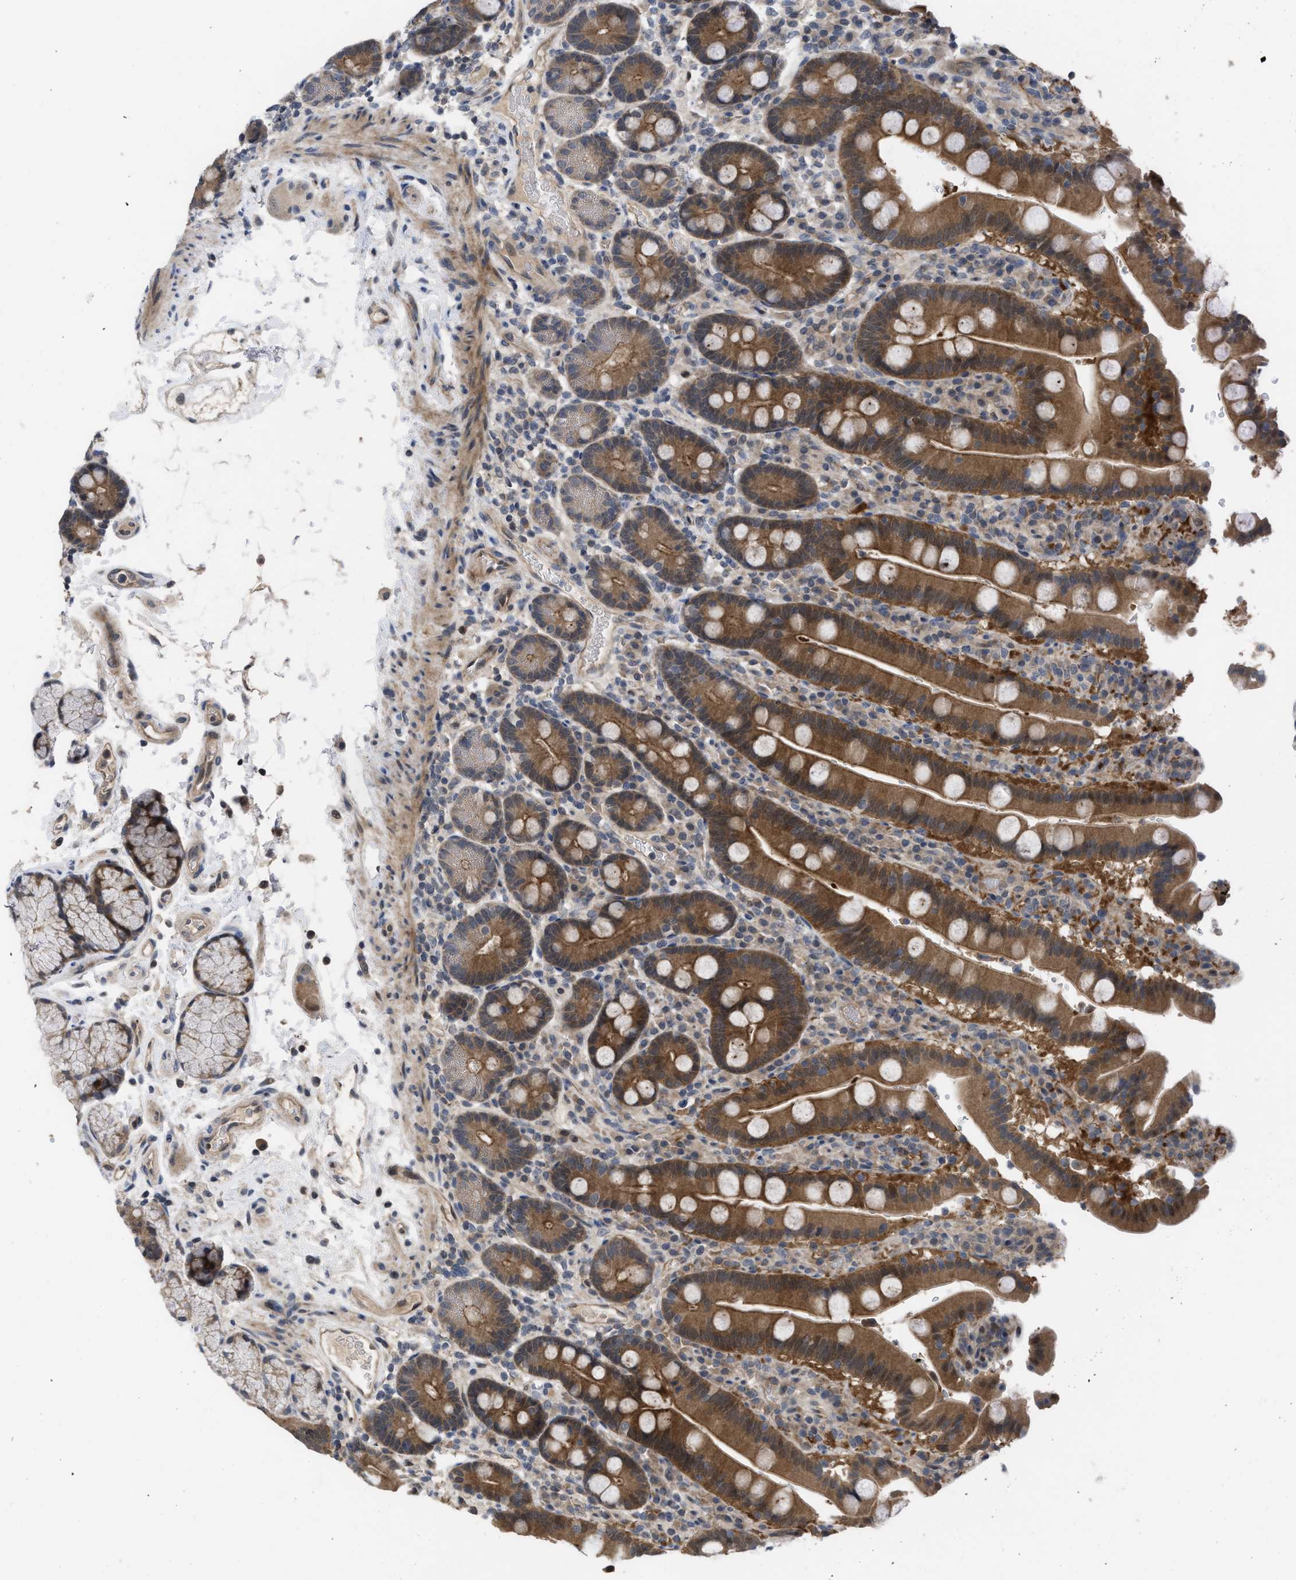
{"staining": {"intensity": "strong", "quantity": ">75%", "location": "cytoplasmic/membranous"}, "tissue": "duodenum", "cell_type": "Glandular cells", "image_type": "normal", "snomed": [{"axis": "morphology", "description": "Normal tissue, NOS"}, {"axis": "topography", "description": "Small intestine, NOS"}], "caption": "IHC histopathology image of unremarkable duodenum stained for a protein (brown), which reveals high levels of strong cytoplasmic/membranous expression in approximately >75% of glandular cells.", "gene": "LDAF1", "patient": {"sex": "female", "age": 71}}